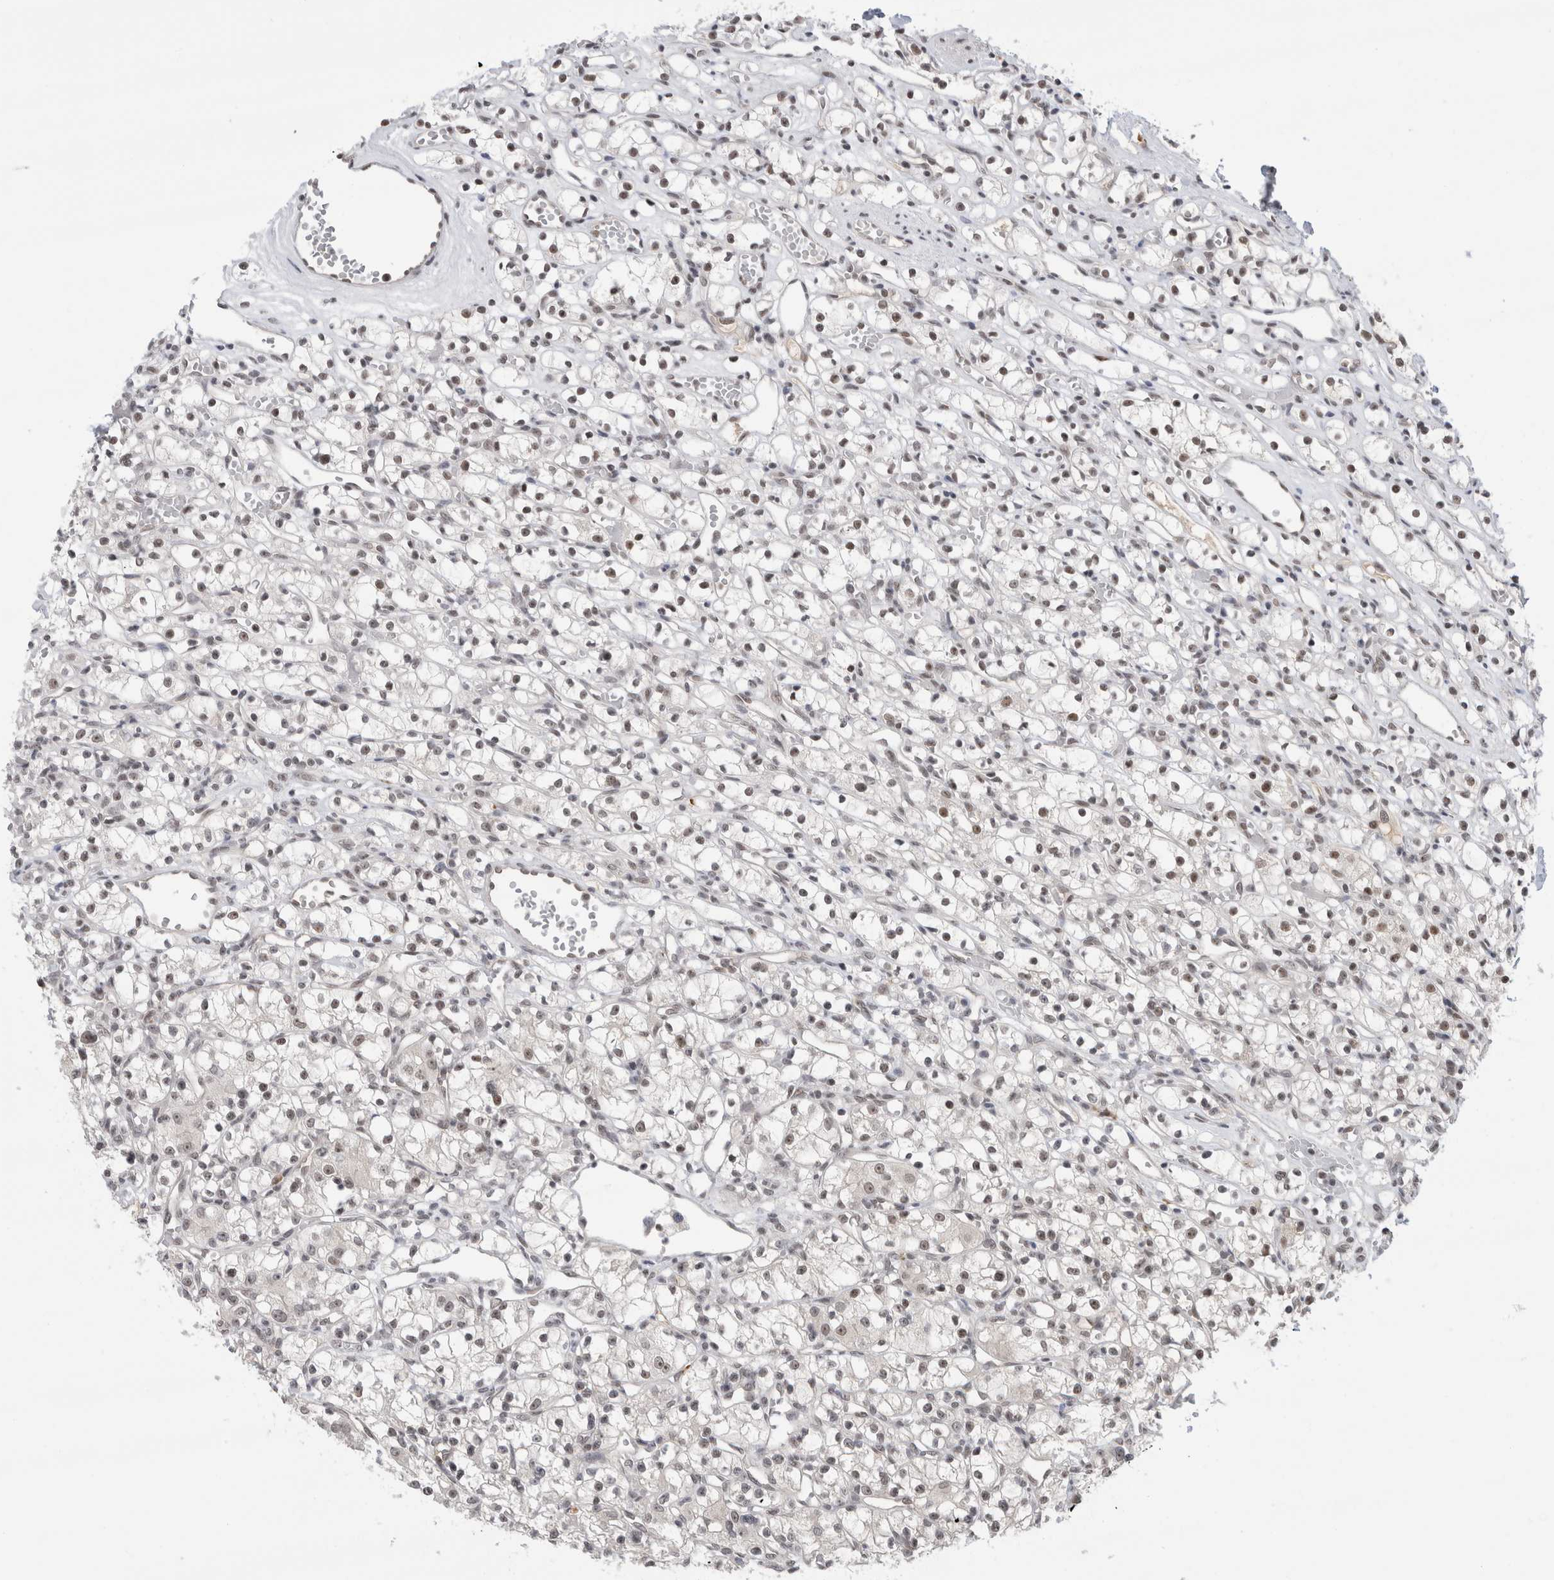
{"staining": {"intensity": "weak", "quantity": ">75%", "location": "nuclear"}, "tissue": "renal cancer", "cell_type": "Tumor cells", "image_type": "cancer", "snomed": [{"axis": "morphology", "description": "Adenocarcinoma, NOS"}, {"axis": "topography", "description": "Kidney"}], "caption": "Human renal cancer (adenocarcinoma) stained for a protein (brown) reveals weak nuclear positive staining in about >75% of tumor cells.", "gene": "ZNF24", "patient": {"sex": "female", "age": 59}}